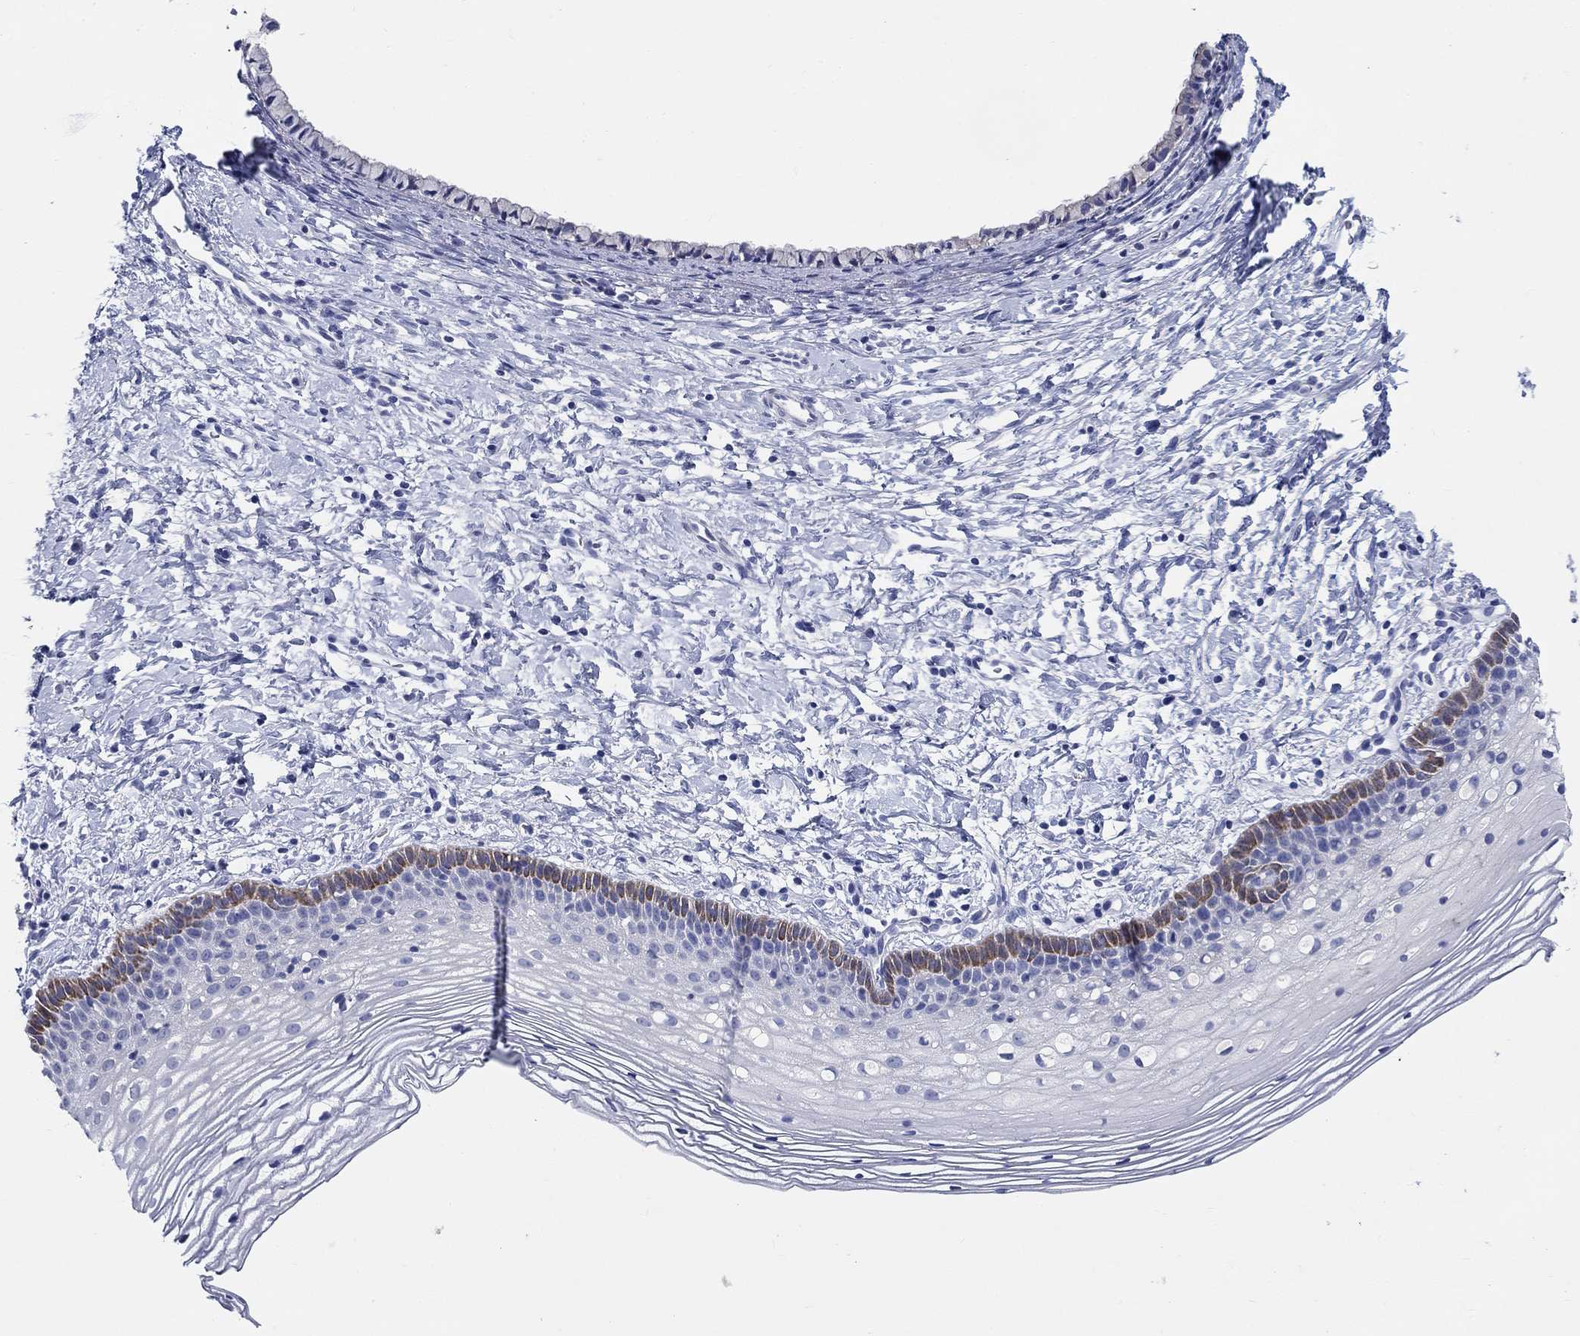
{"staining": {"intensity": "negative", "quantity": "none", "location": "none"}, "tissue": "cervix", "cell_type": "Glandular cells", "image_type": "normal", "snomed": [{"axis": "morphology", "description": "Normal tissue, NOS"}, {"axis": "topography", "description": "Cervix"}], "caption": "Glandular cells show no significant protein staining in benign cervix. Brightfield microscopy of immunohistochemistry stained with DAB (brown) and hematoxylin (blue), captured at high magnification.", "gene": "RAP1GAP", "patient": {"sex": "female", "age": 39}}